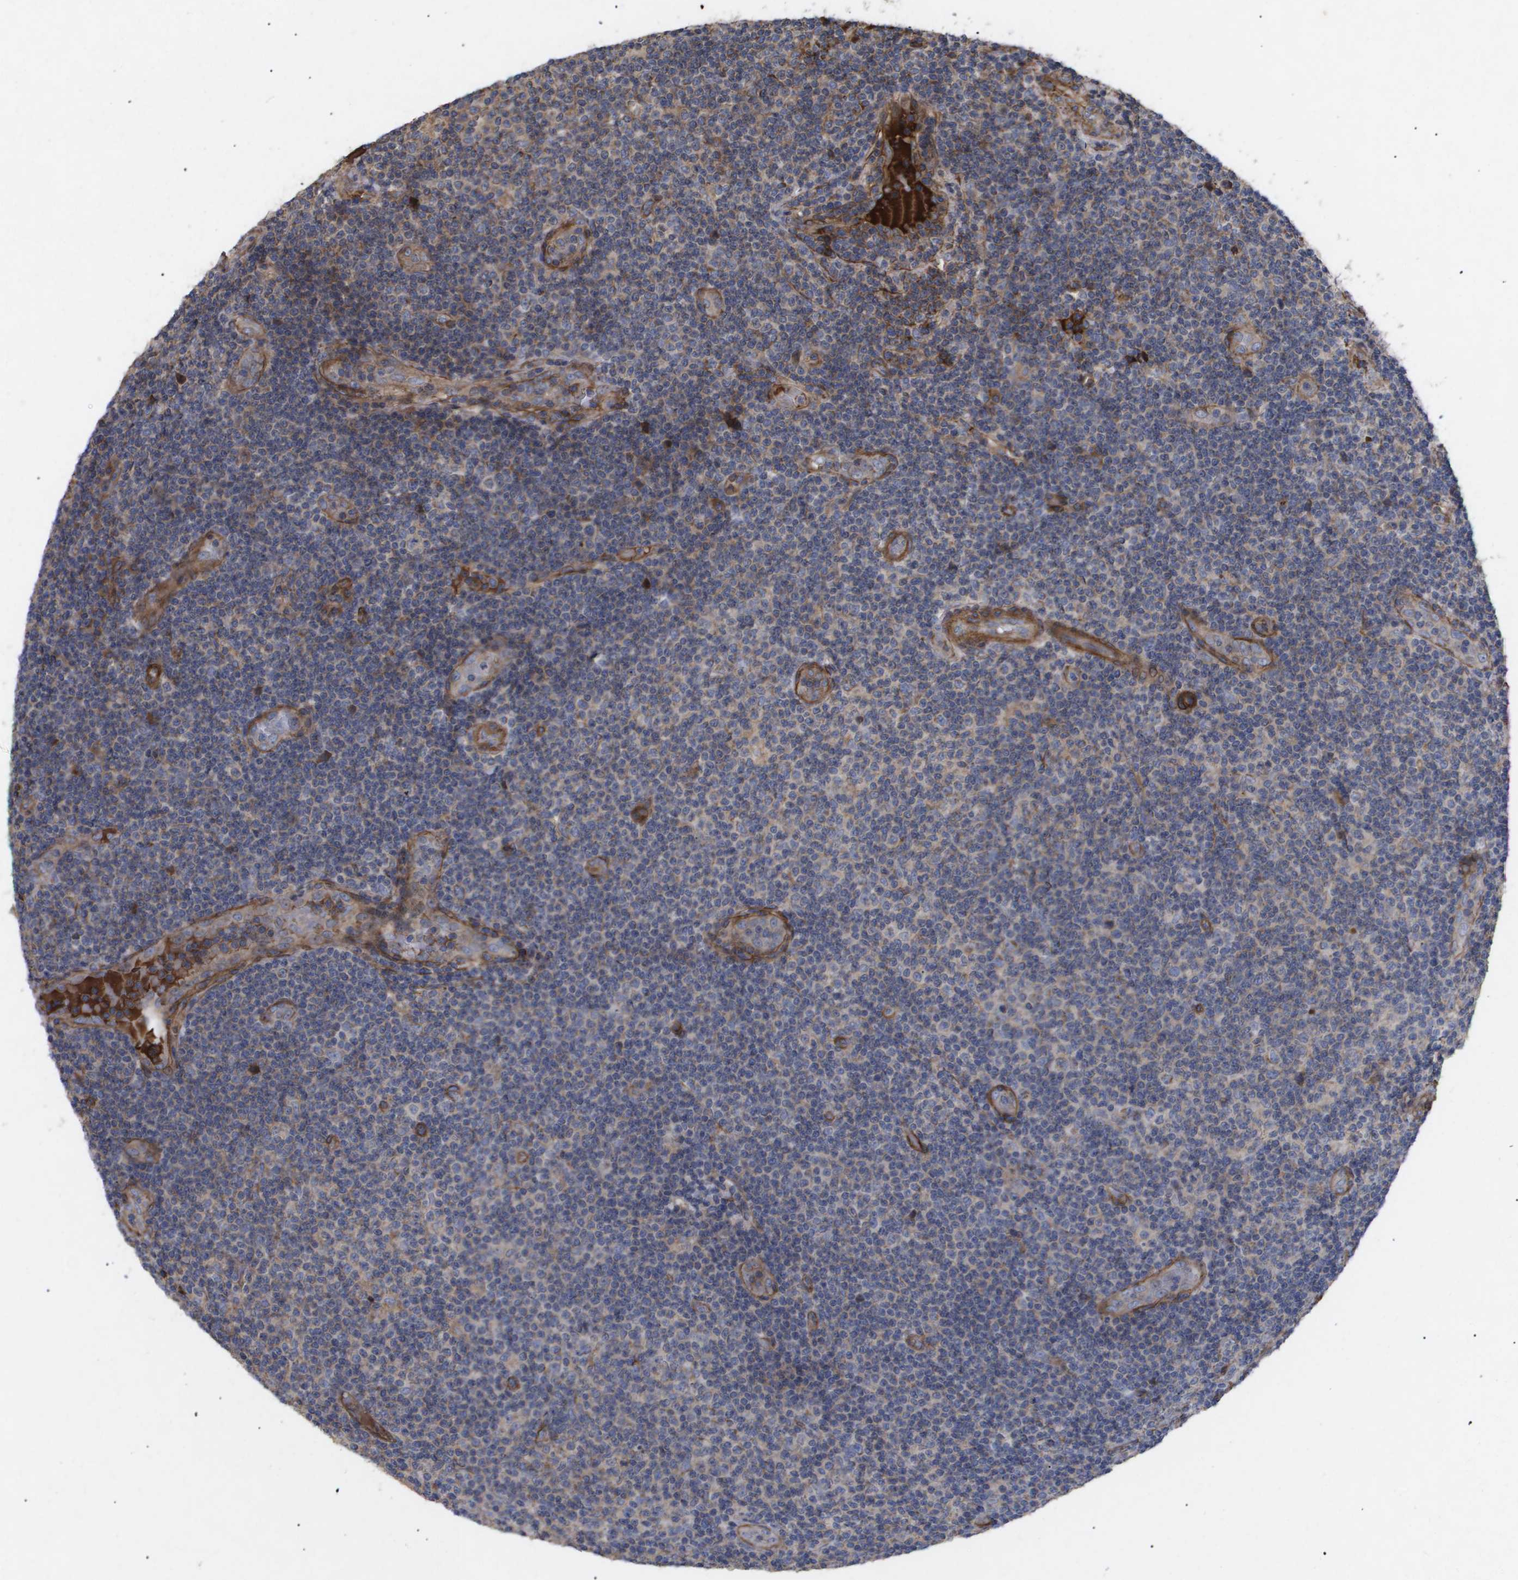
{"staining": {"intensity": "weak", "quantity": "<25%", "location": "cytoplasmic/membranous"}, "tissue": "lymphoma", "cell_type": "Tumor cells", "image_type": "cancer", "snomed": [{"axis": "morphology", "description": "Malignant lymphoma, non-Hodgkin's type, Low grade"}, {"axis": "topography", "description": "Lymph node"}], "caption": "This is an IHC micrograph of malignant lymphoma, non-Hodgkin's type (low-grade). There is no expression in tumor cells.", "gene": "TNS1", "patient": {"sex": "male", "age": 83}}